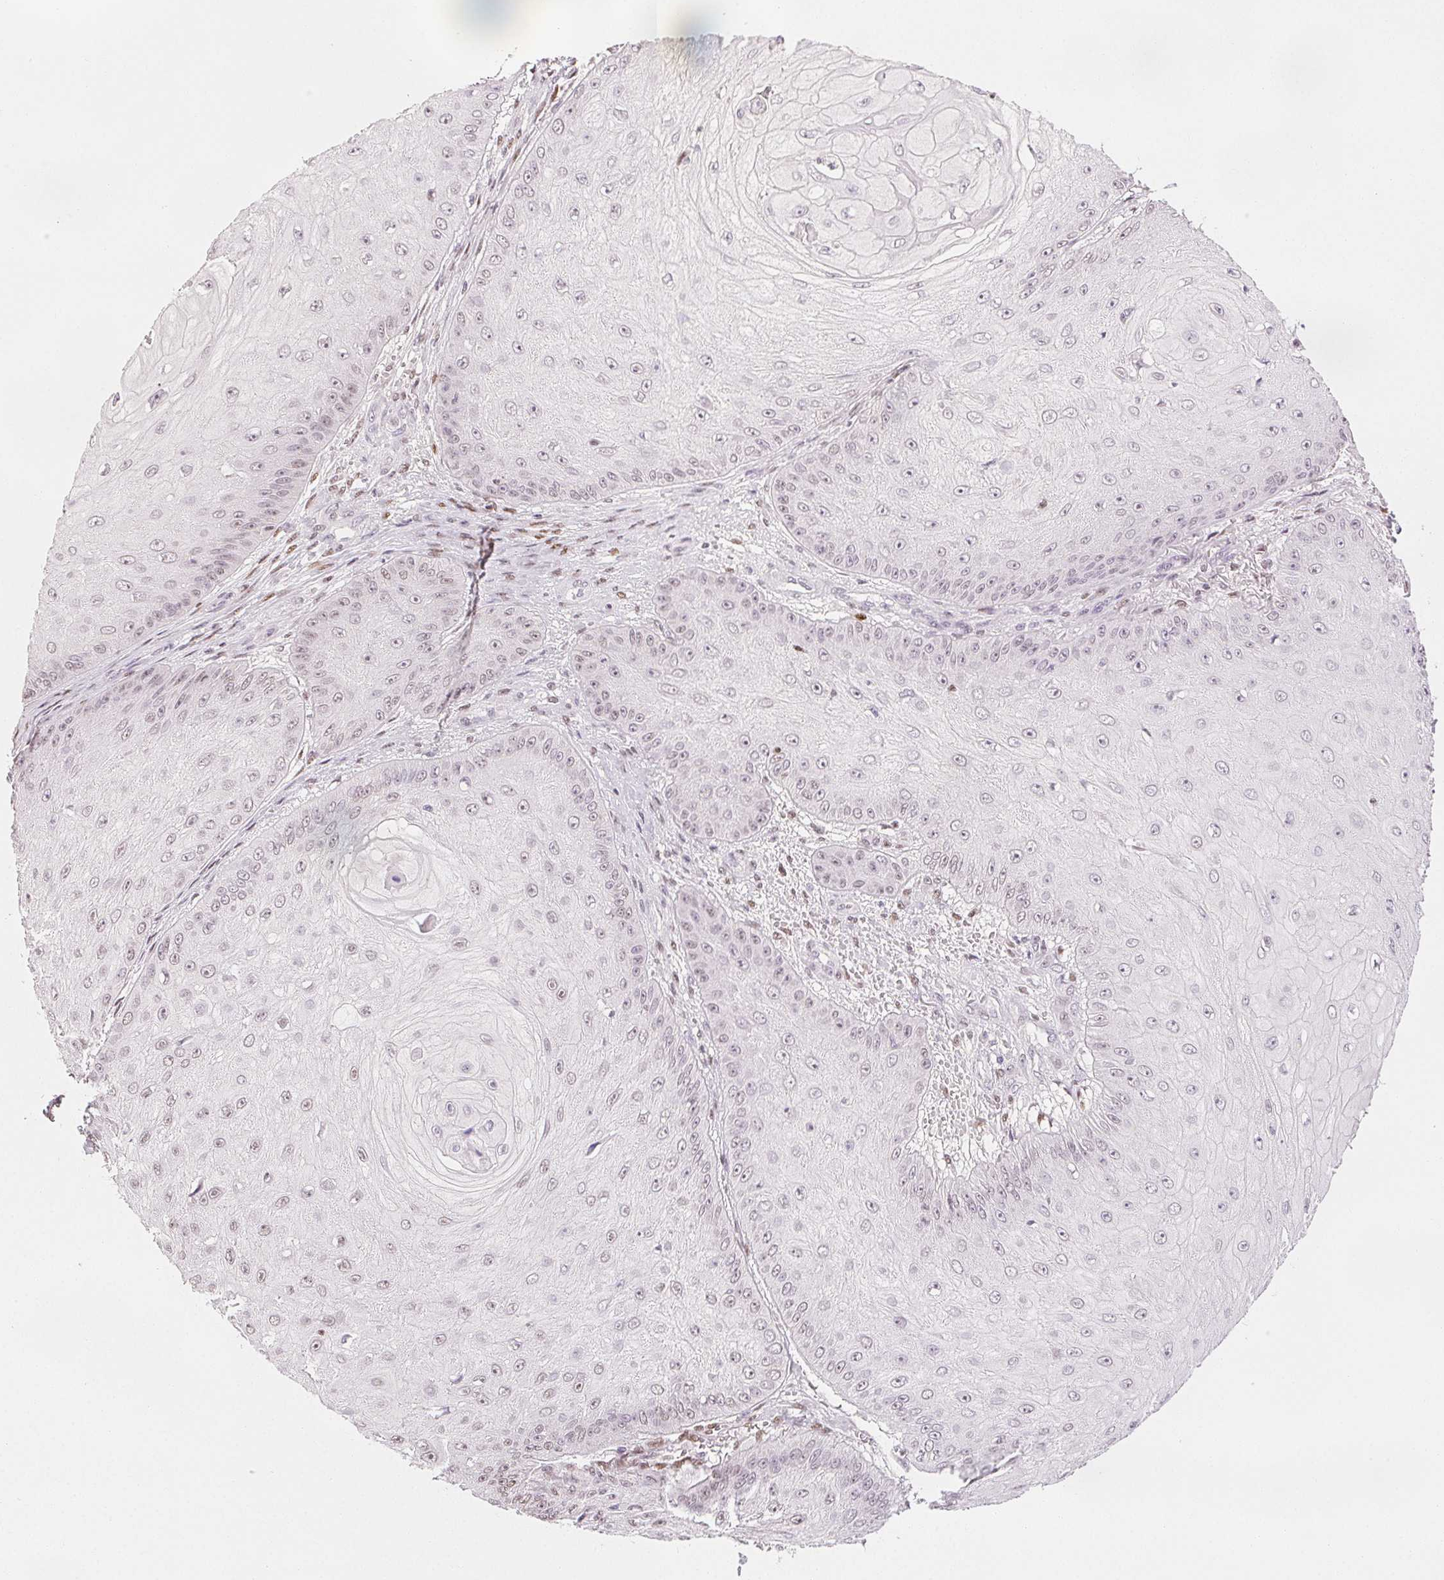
{"staining": {"intensity": "negative", "quantity": "none", "location": "none"}, "tissue": "skin cancer", "cell_type": "Tumor cells", "image_type": "cancer", "snomed": [{"axis": "morphology", "description": "Squamous cell carcinoma, NOS"}, {"axis": "topography", "description": "Skin"}], "caption": "Image shows no protein staining in tumor cells of skin cancer (squamous cell carcinoma) tissue. (Stains: DAB immunohistochemistry with hematoxylin counter stain, Microscopy: brightfield microscopy at high magnification).", "gene": "RUNX2", "patient": {"sex": "male", "age": 70}}